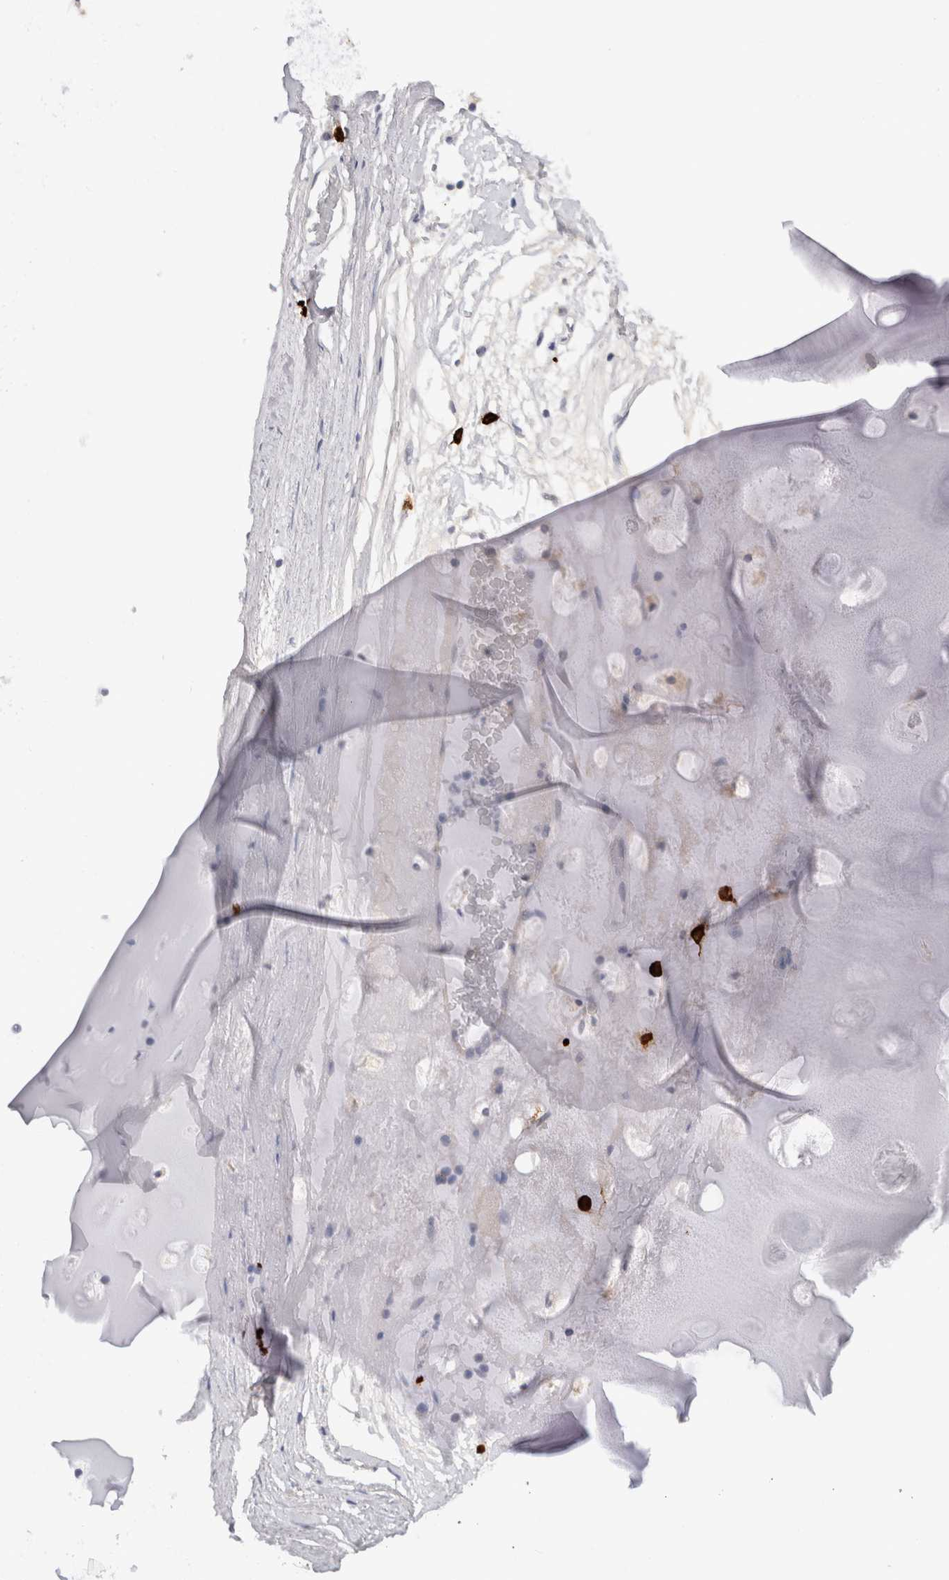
{"staining": {"intensity": "negative", "quantity": "none", "location": "none"}, "tissue": "adipose tissue", "cell_type": "Adipocytes", "image_type": "normal", "snomed": [{"axis": "morphology", "description": "Normal tissue, NOS"}, {"axis": "topography", "description": "Cartilage tissue"}], "caption": "Immunohistochemical staining of unremarkable human adipose tissue exhibits no significant positivity in adipocytes. (Stains: DAB (3,3'-diaminobenzidine) immunohistochemistry with hematoxylin counter stain, Microscopy: brightfield microscopy at high magnification).", "gene": "SPINK2", "patient": {"sex": "female", "age": 63}}